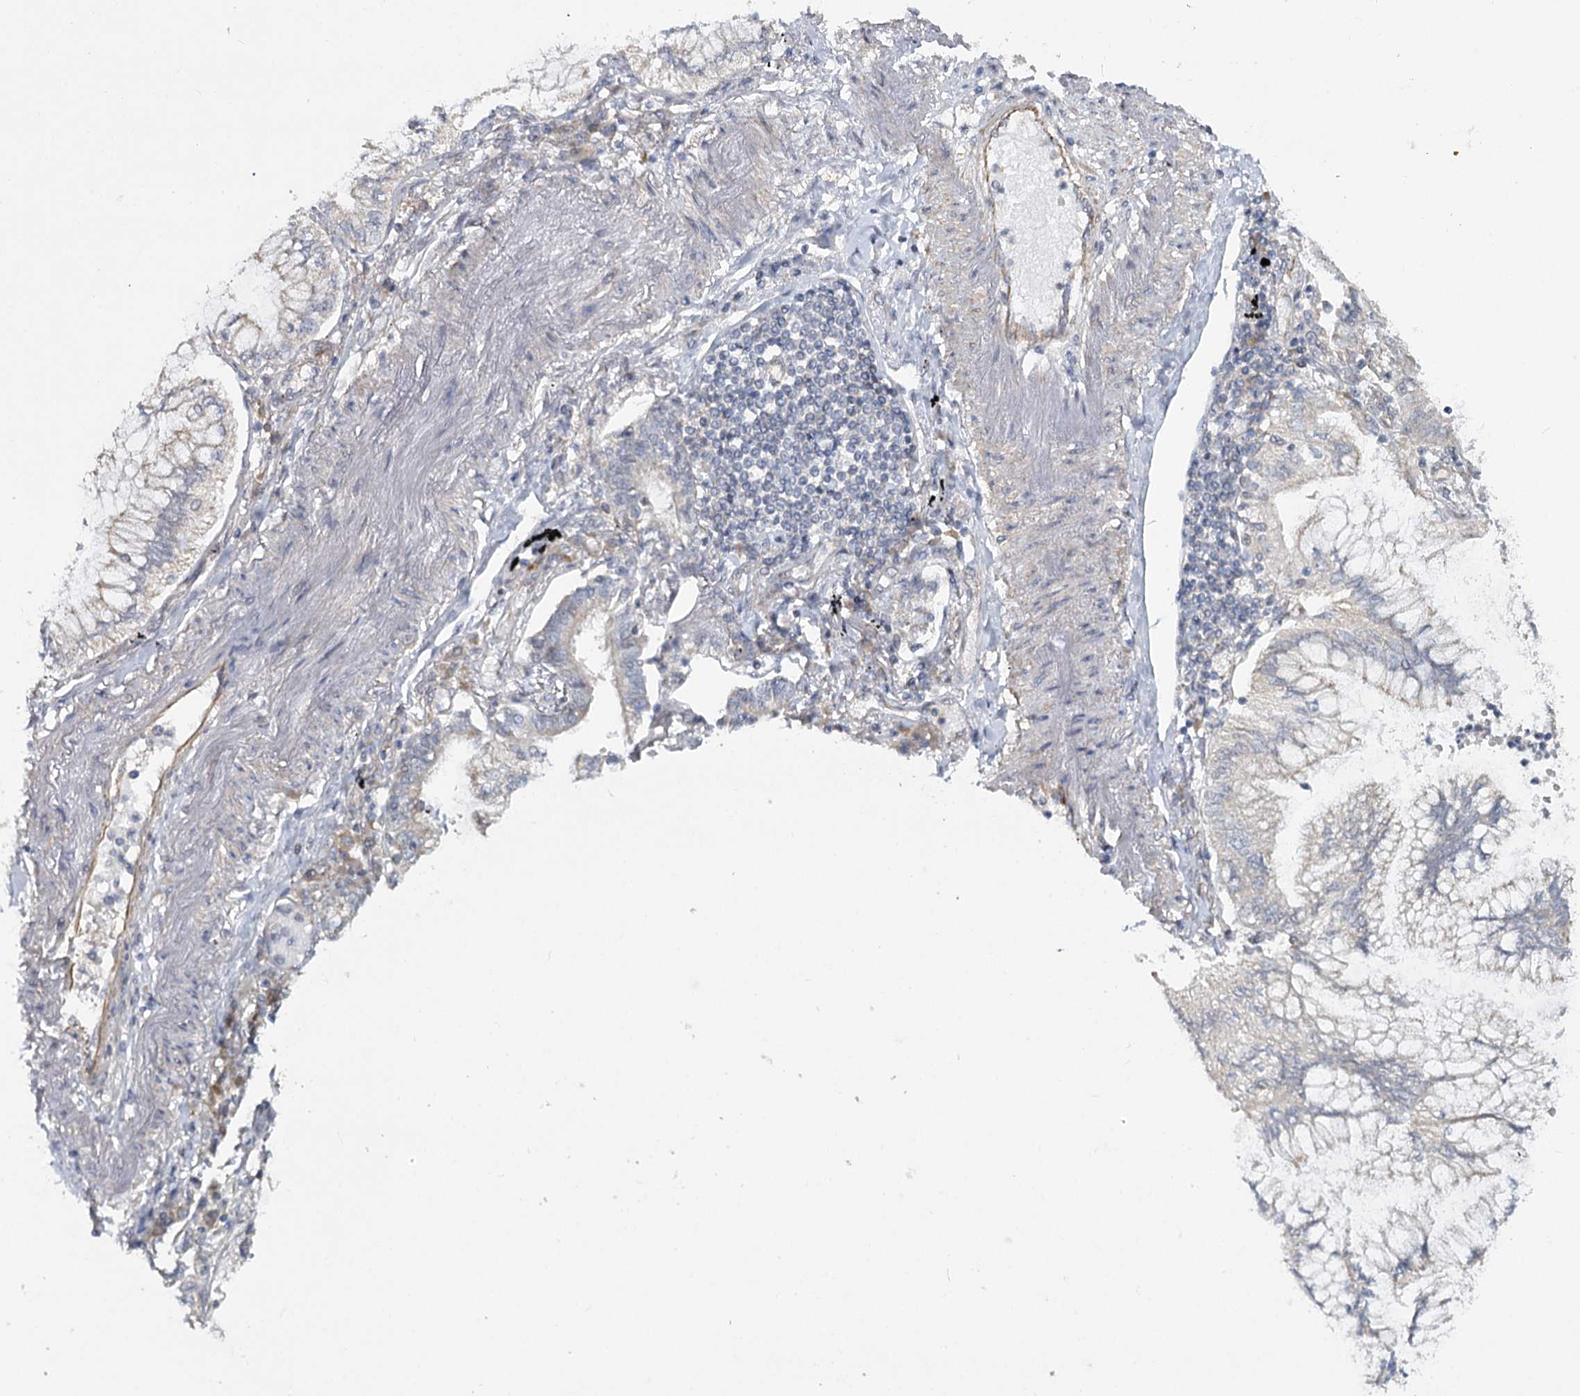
{"staining": {"intensity": "negative", "quantity": "none", "location": "none"}, "tissue": "lung cancer", "cell_type": "Tumor cells", "image_type": "cancer", "snomed": [{"axis": "morphology", "description": "Adenocarcinoma, NOS"}, {"axis": "topography", "description": "Lung"}], "caption": "Lung adenocarcinoma stained for a protein using immunohistochemistry (IHC) exhibits no expression tumor cells.", "gene": "TBC1D9B", "patient": {"sex": "female", "age": 70}}